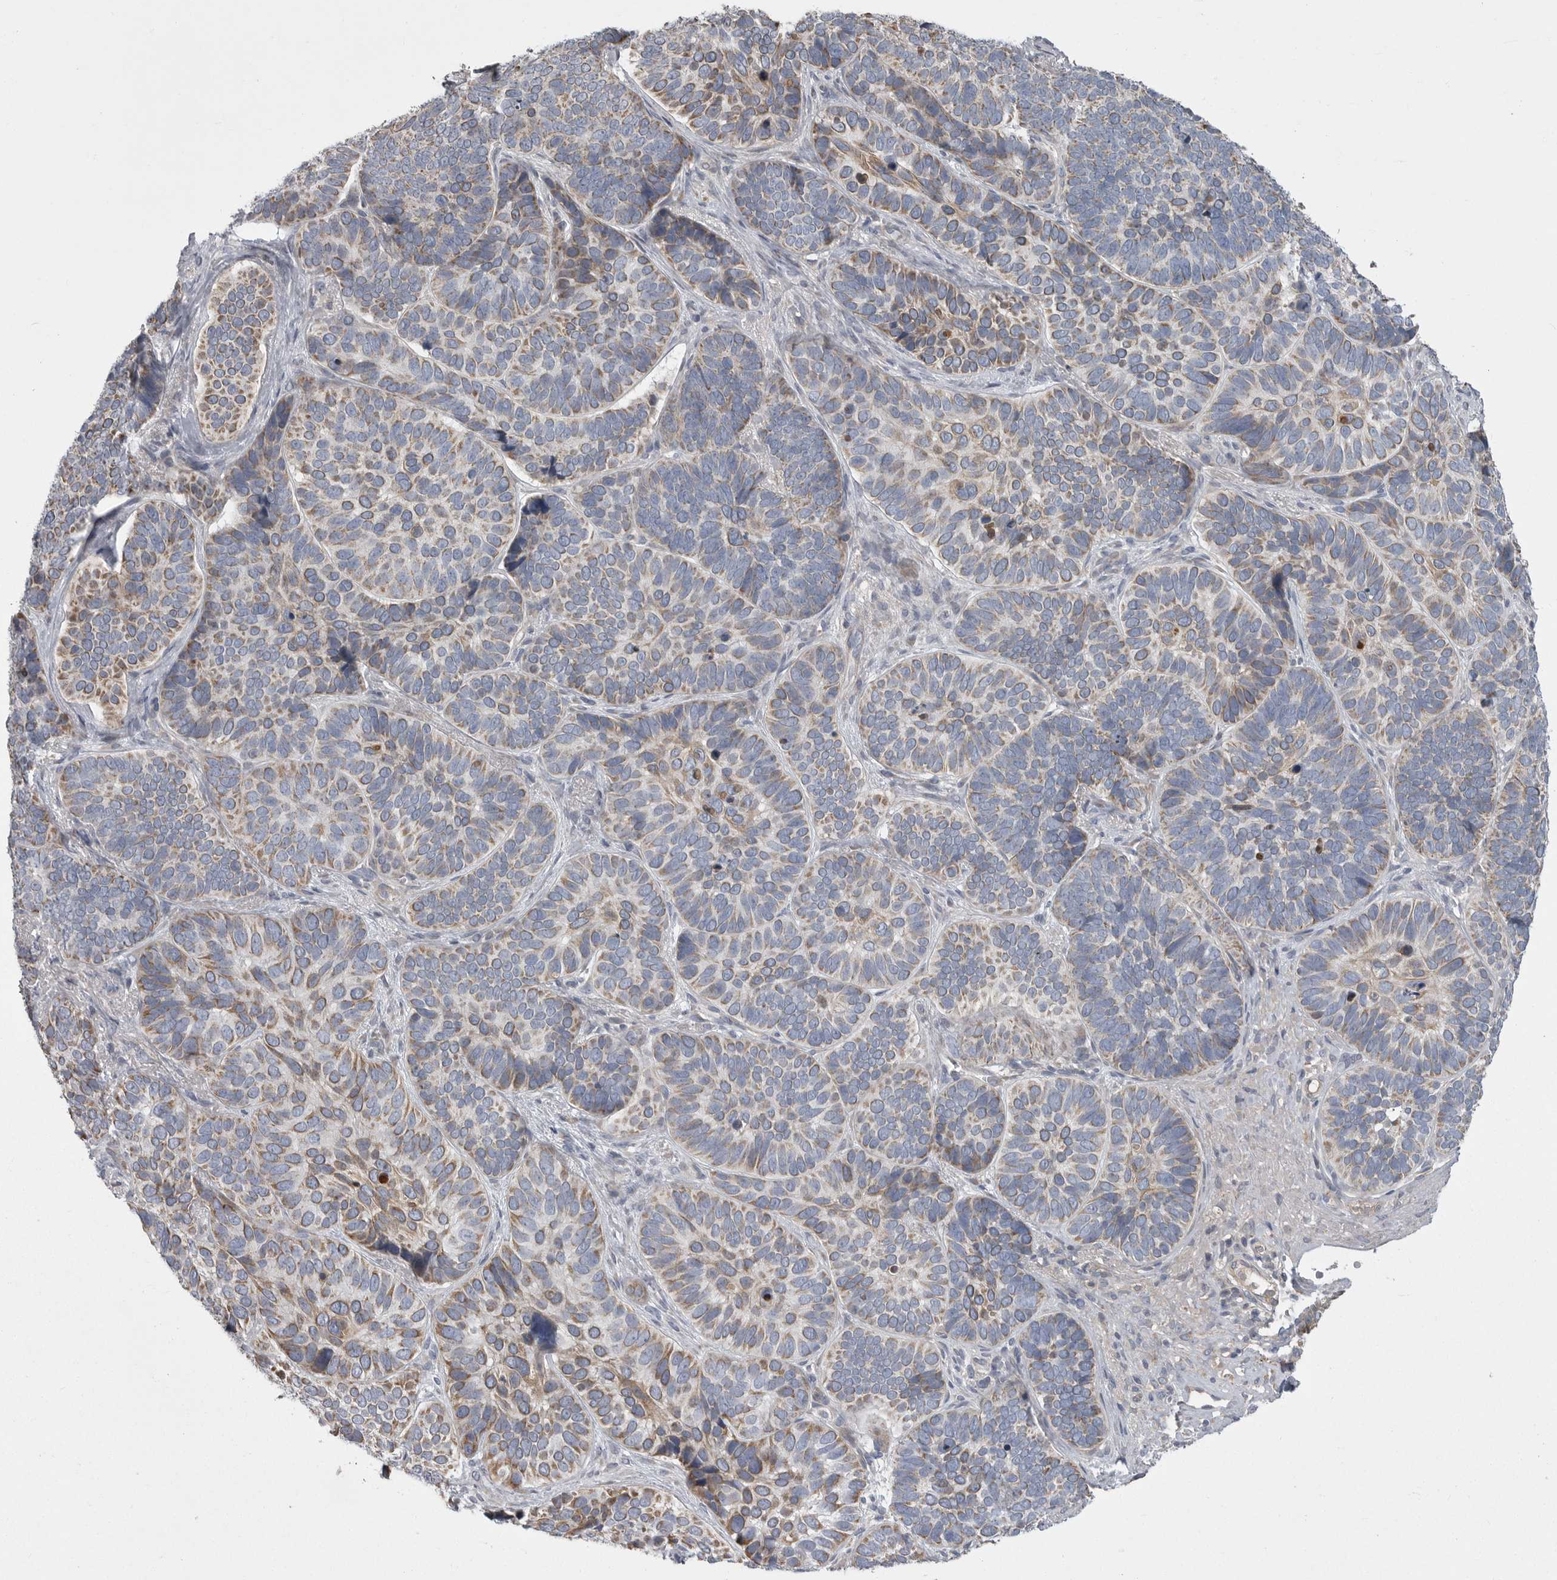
{"staining": {"intensity": "moderate", "quantity": "<25%", "location": "cytoplasmic/membranous"}, "tissue": "skin cancer", "cell_type": "Tumor cells", "image_type": "cancer", "snomed": [{"axis": "morphology", "description": "Basal cell carcinoma"}, {"axis": "topography", "description": "Skin"}], "caption": "Skin cancer (basal cell carcinoma) stained for a protein reveals moderate cytoplasmic/membranous positivity in tumor cells. The protein of interest is shown in brown color, while the nuclei are stained blue.", "gene": "CRP", "patient": {"sex": "male", "age": 62}}